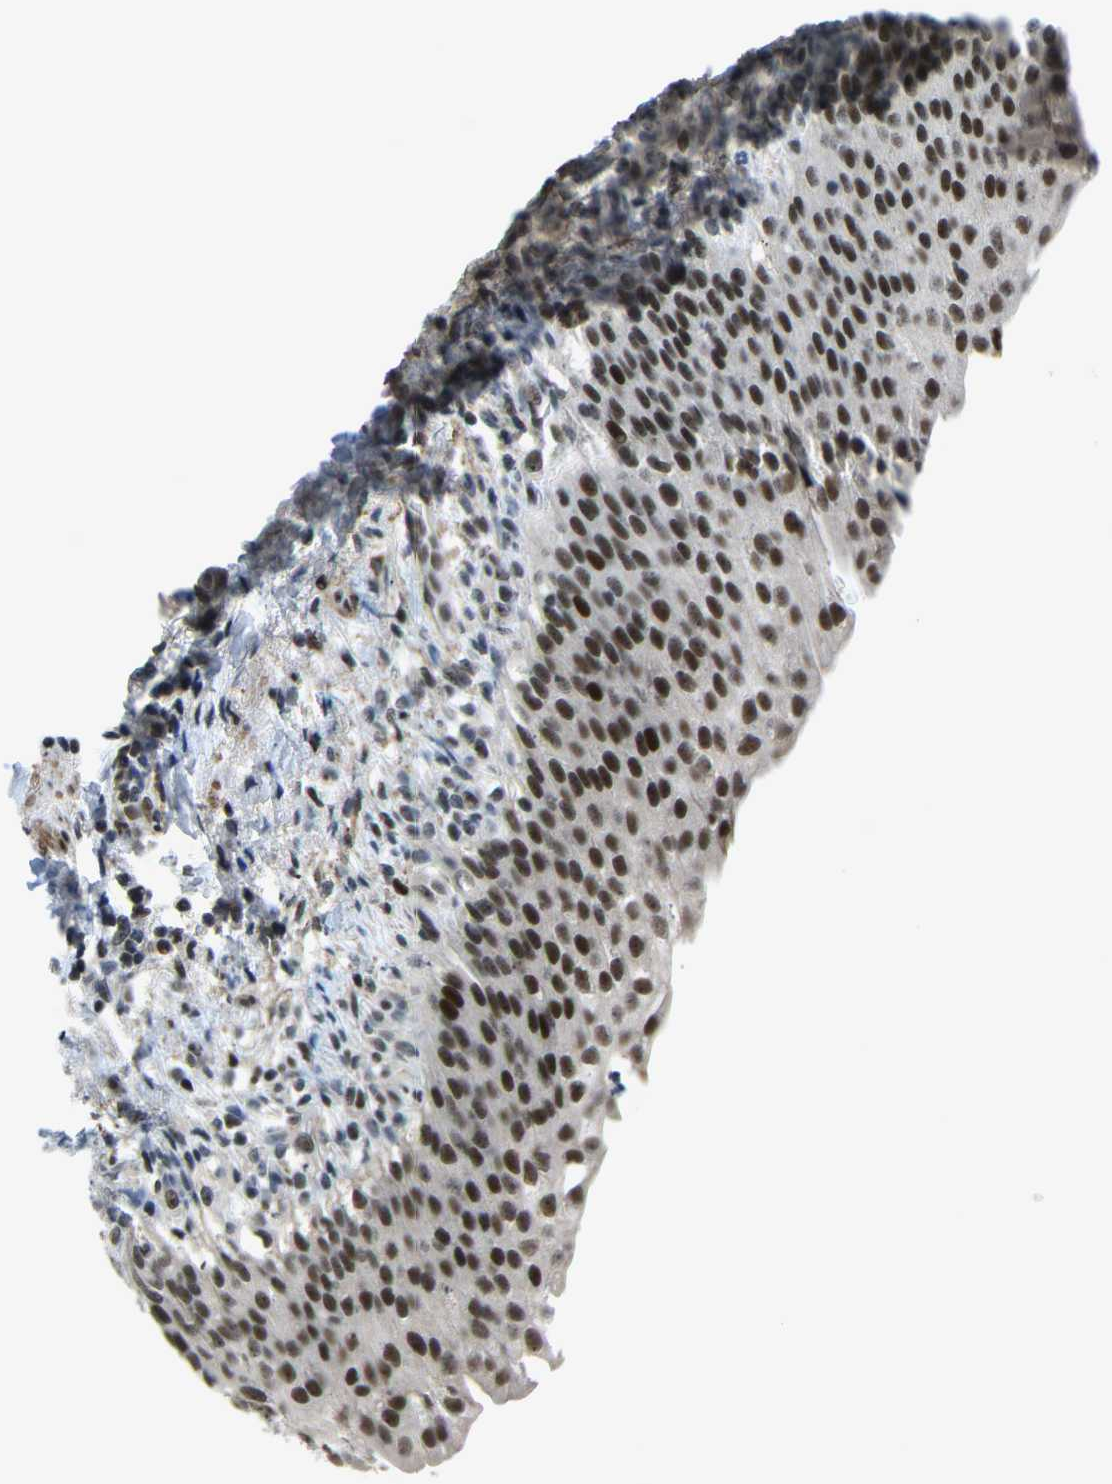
{"staining": {"intensity": "strong", "quantity": ">75%", "location": "nuclear"}, "tissue": "urinary bladder", "cell_type": "Urothelial cells", "image_type": "normal", "snomed": [{"axis": "morphology", "description": "Normal tissue, NOS"}, {"axis": "topography", "description": "Urinary bladder"}], "caption": "Immunohistochemical staining of unremarkable urinary bladder shows >75% levels of strong nuclear protein staining in approximately >75% of urothelial cells.", "gene": "PRCC", "patient": {"sex": "female", "age": 60}}